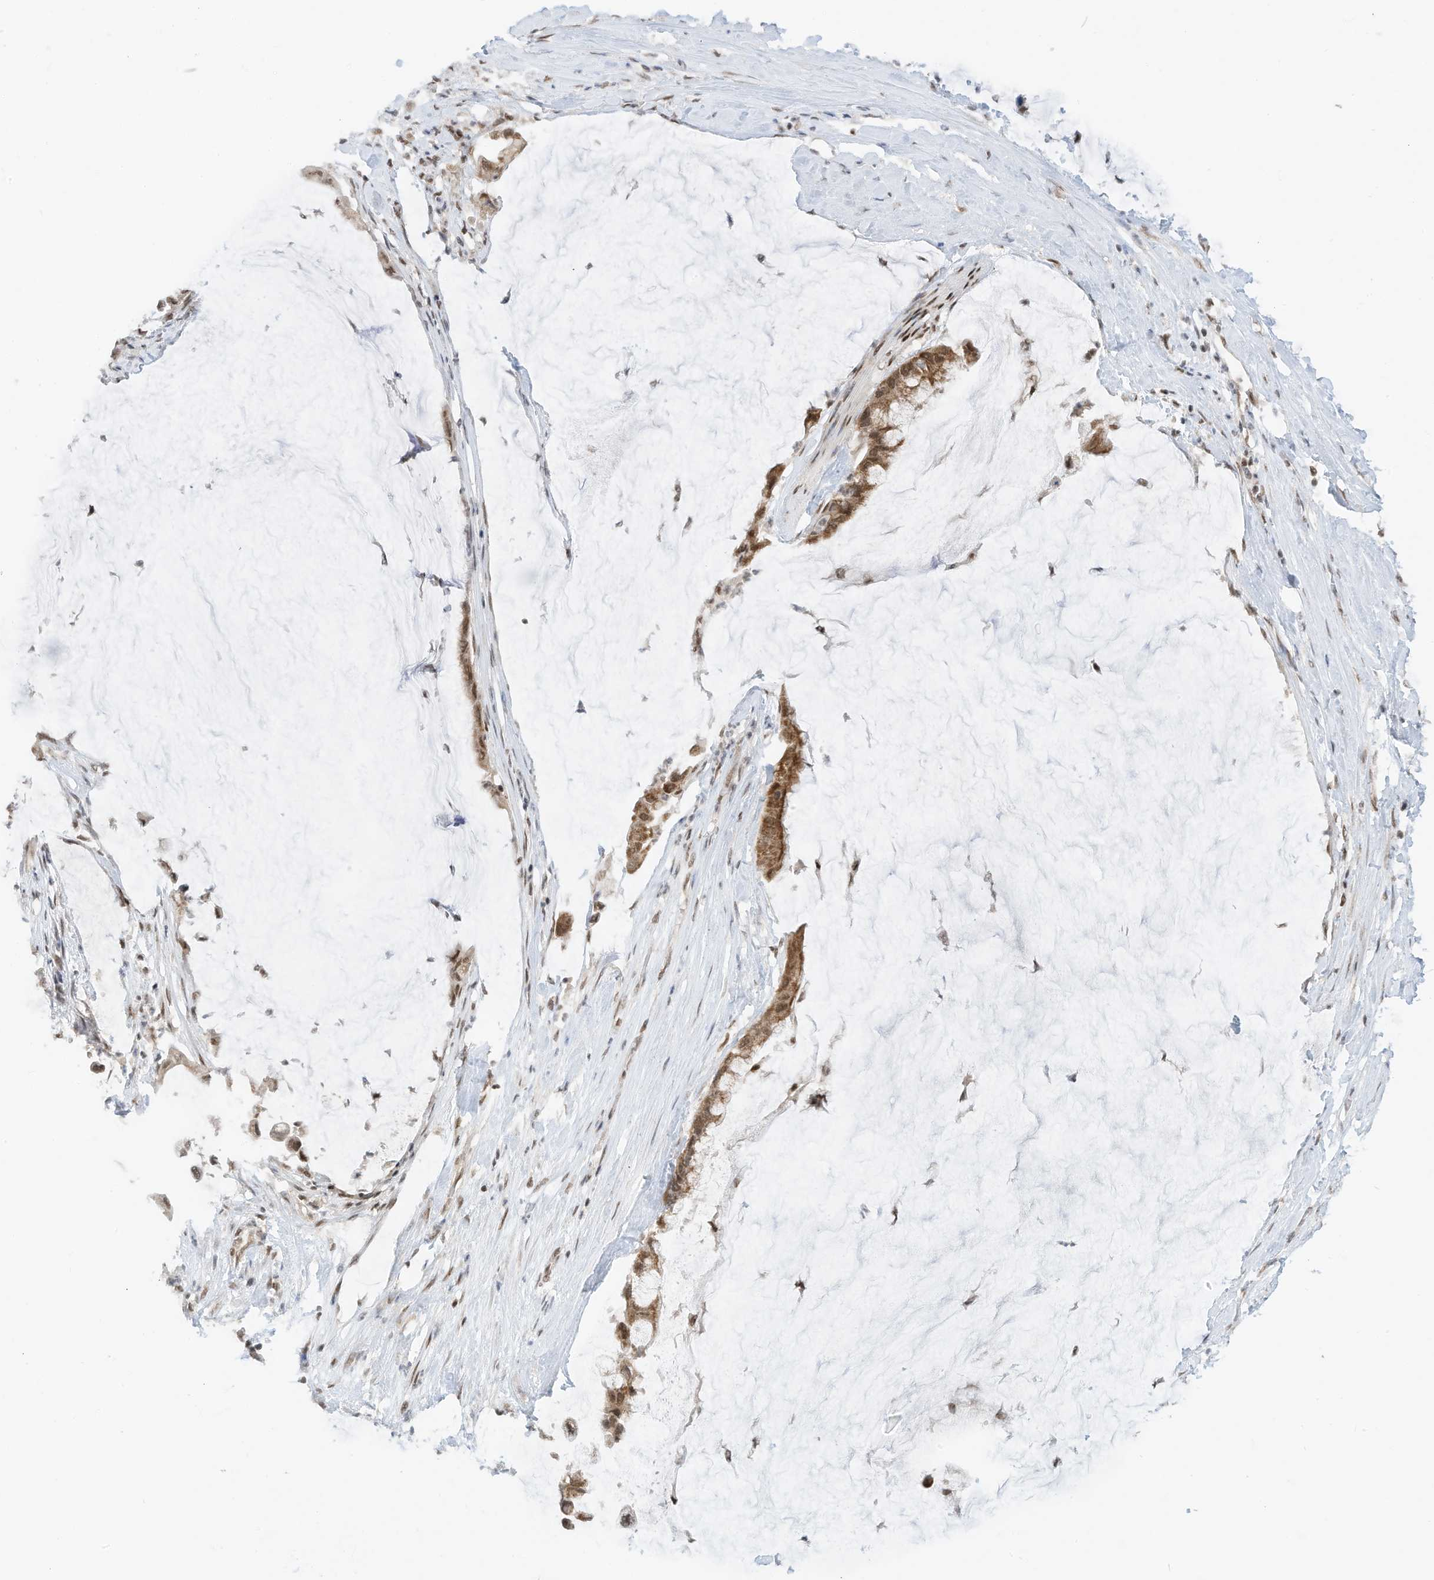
{"staining": {"intensity": "moderate", "quantity": ">75%", "location": "nuclear"}, "tissue": "pancreatic cancer", "cell_type": "Tumor cells", "image_type": "cancer", "snomed": [{"axis": "morphology", "description": "Adenocarcinoma, NOS"}, {"axis": "topography", "description": "Pancreas"}], "caption": "This photomicrograph displays immunohistochemistry (IHC) staining of human pancreatic cancer, with medium moderate nuclear staining in approximately >75% of tumor cells.", "gene": "AURKAIP1", "patient": {"sex": "male", "age": 41}}